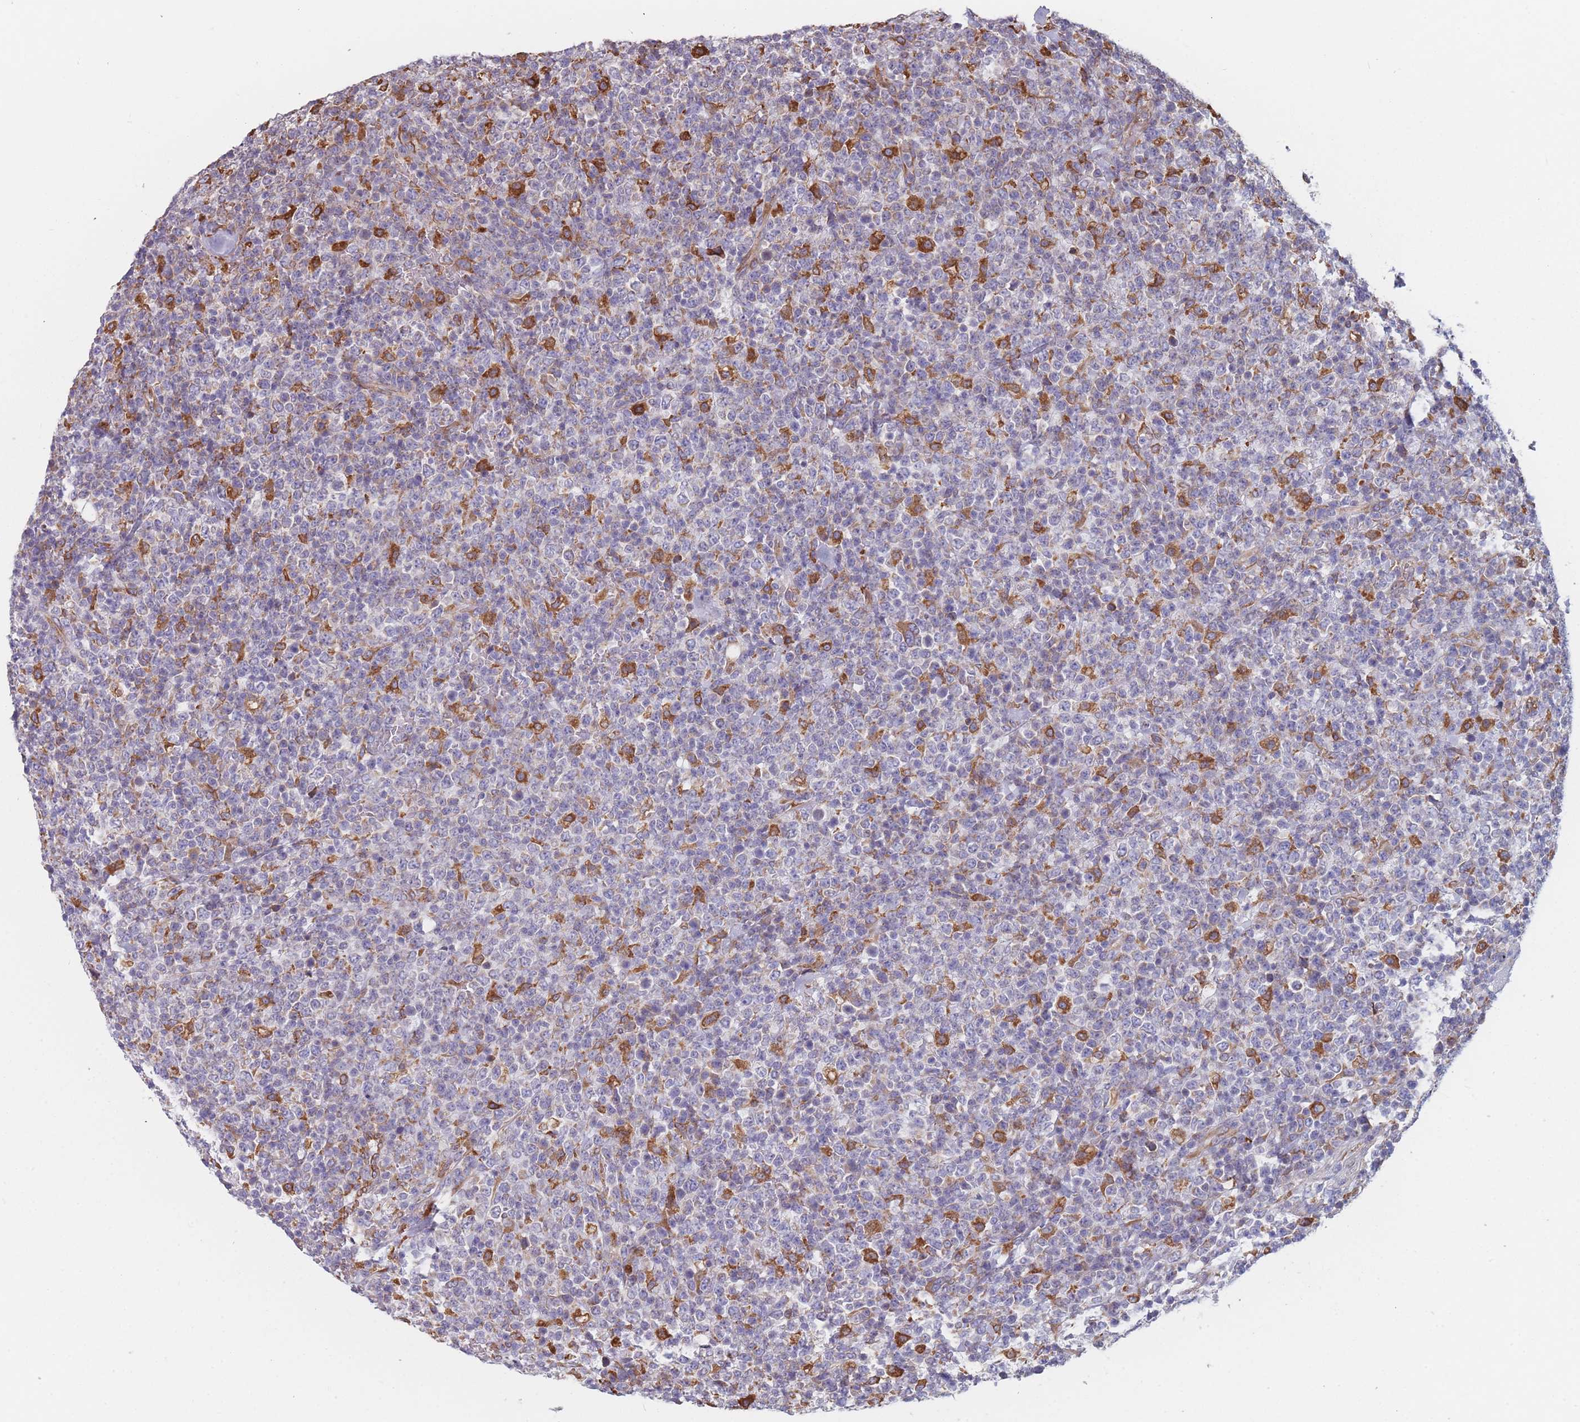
{"staining": {"intensity": "strong", "quantity": "<25%", "location": "cytoplasmic/membranous"}, "tissue": "lymphoma", "cell_type": "Tumor cells", "image_type": "cancer", "snomed": [{"axis": "morphology", "description": "Malignant lymphoma, non-Hodgkin's type, High grade"}, {"axis": "topography", "description": "Colon"}], "caption": "Protein staining of lymphoma tissue shows strong cytoplasmic/membranous positivity in about <25% of tumor cells.", "gene": "OR7C2", "patient": {"sex": "female", "age": 53}}